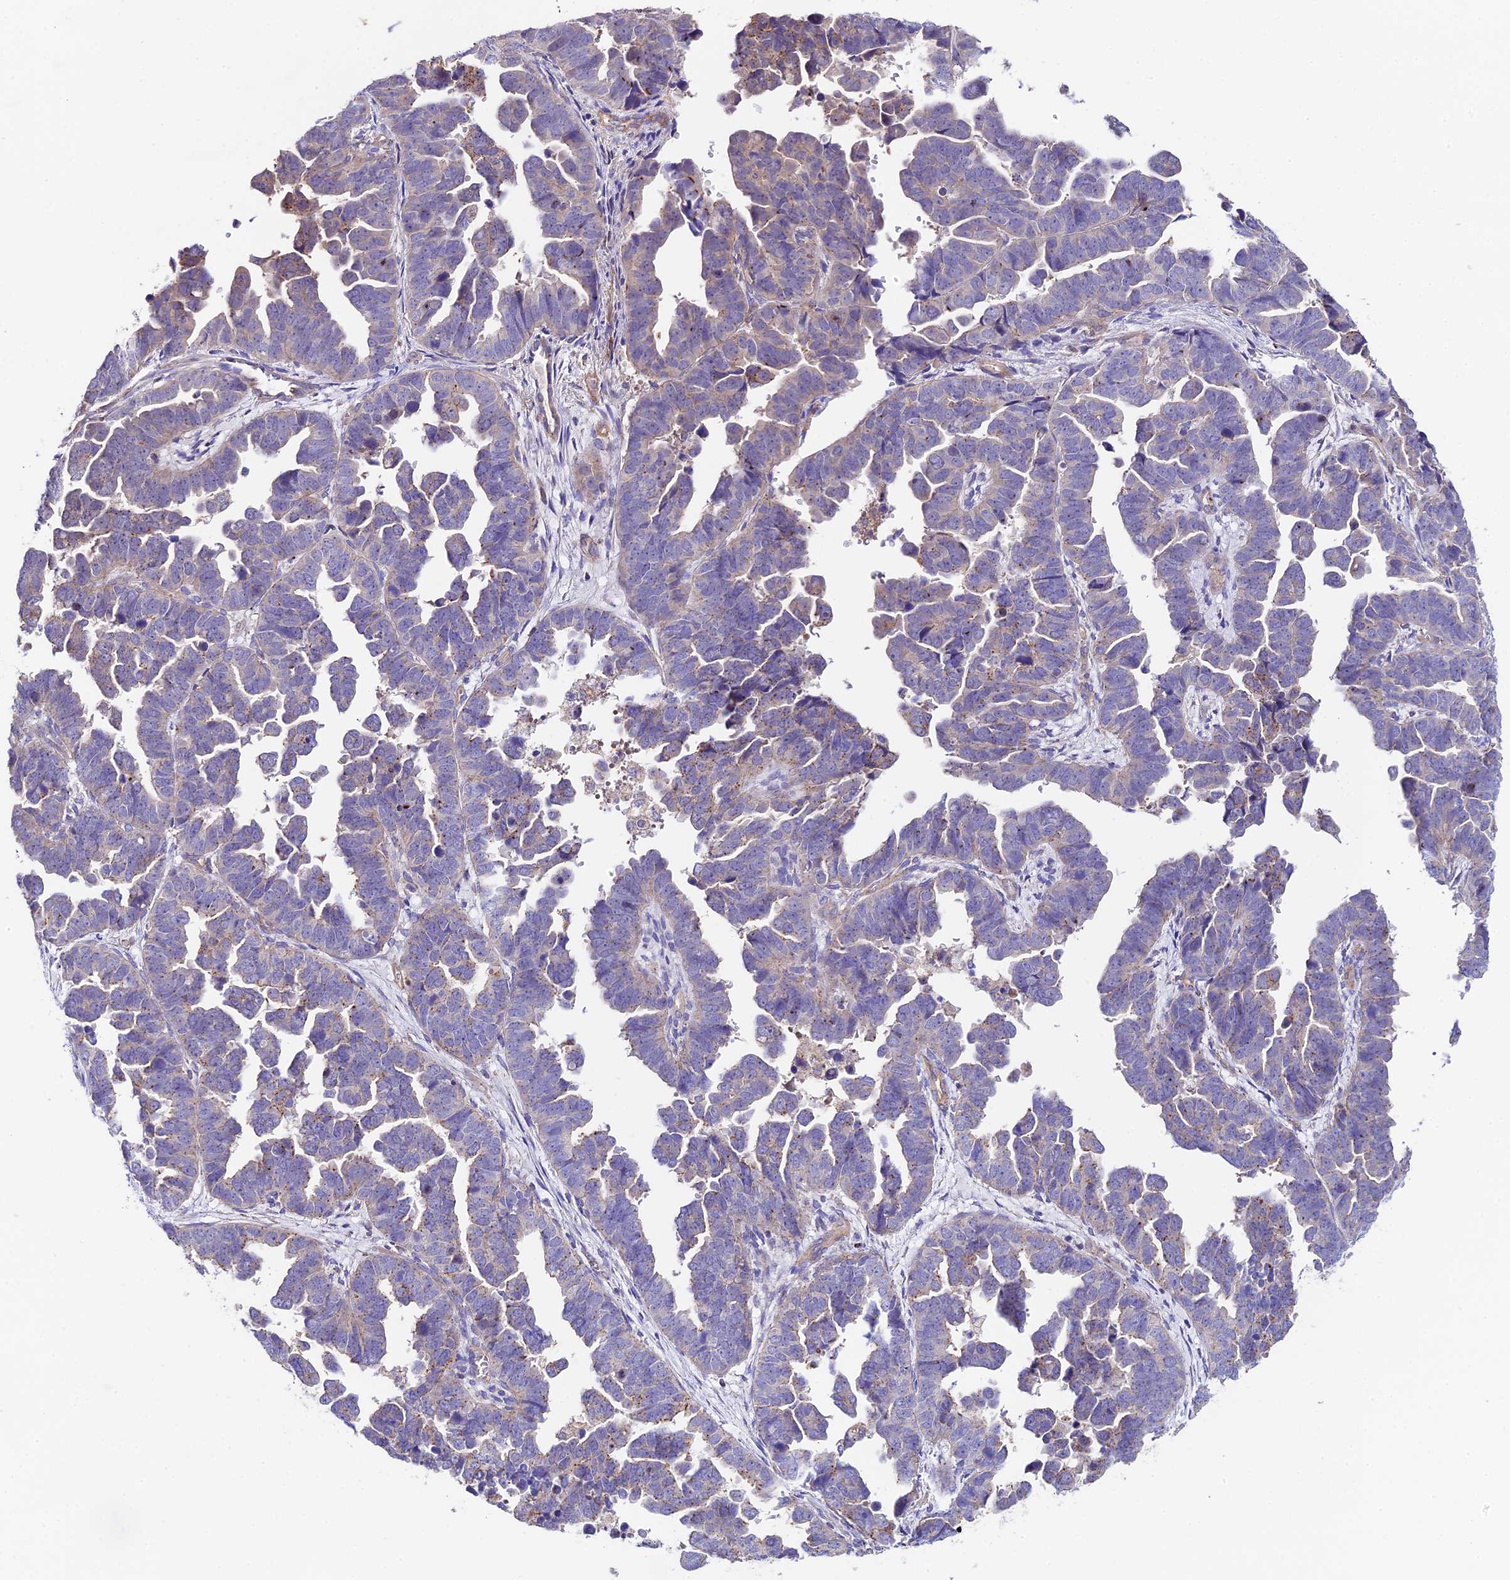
{"staining": {"intensity": "weak", "quantity": "25%-75%", "location": "cytoplasmic/membranous"}, "tissue": "endometrial cancer", "cell_type": "Tumor cells", "image_type": "cancer", "snomed": [{"axis": "morphology", "description": "Adenocarcinoma, NOS"}, {"axis": "topography", "description": "Endometrium"}], "caption": "Adenocarcinoma (endometrial) stained with a brown dye demonstrates weak cytoplasmic/membranous positive expression in about 25%-75% of tumor cells.", "gene": "QRFP", "patient": {"sex": "female", "age": 75}}